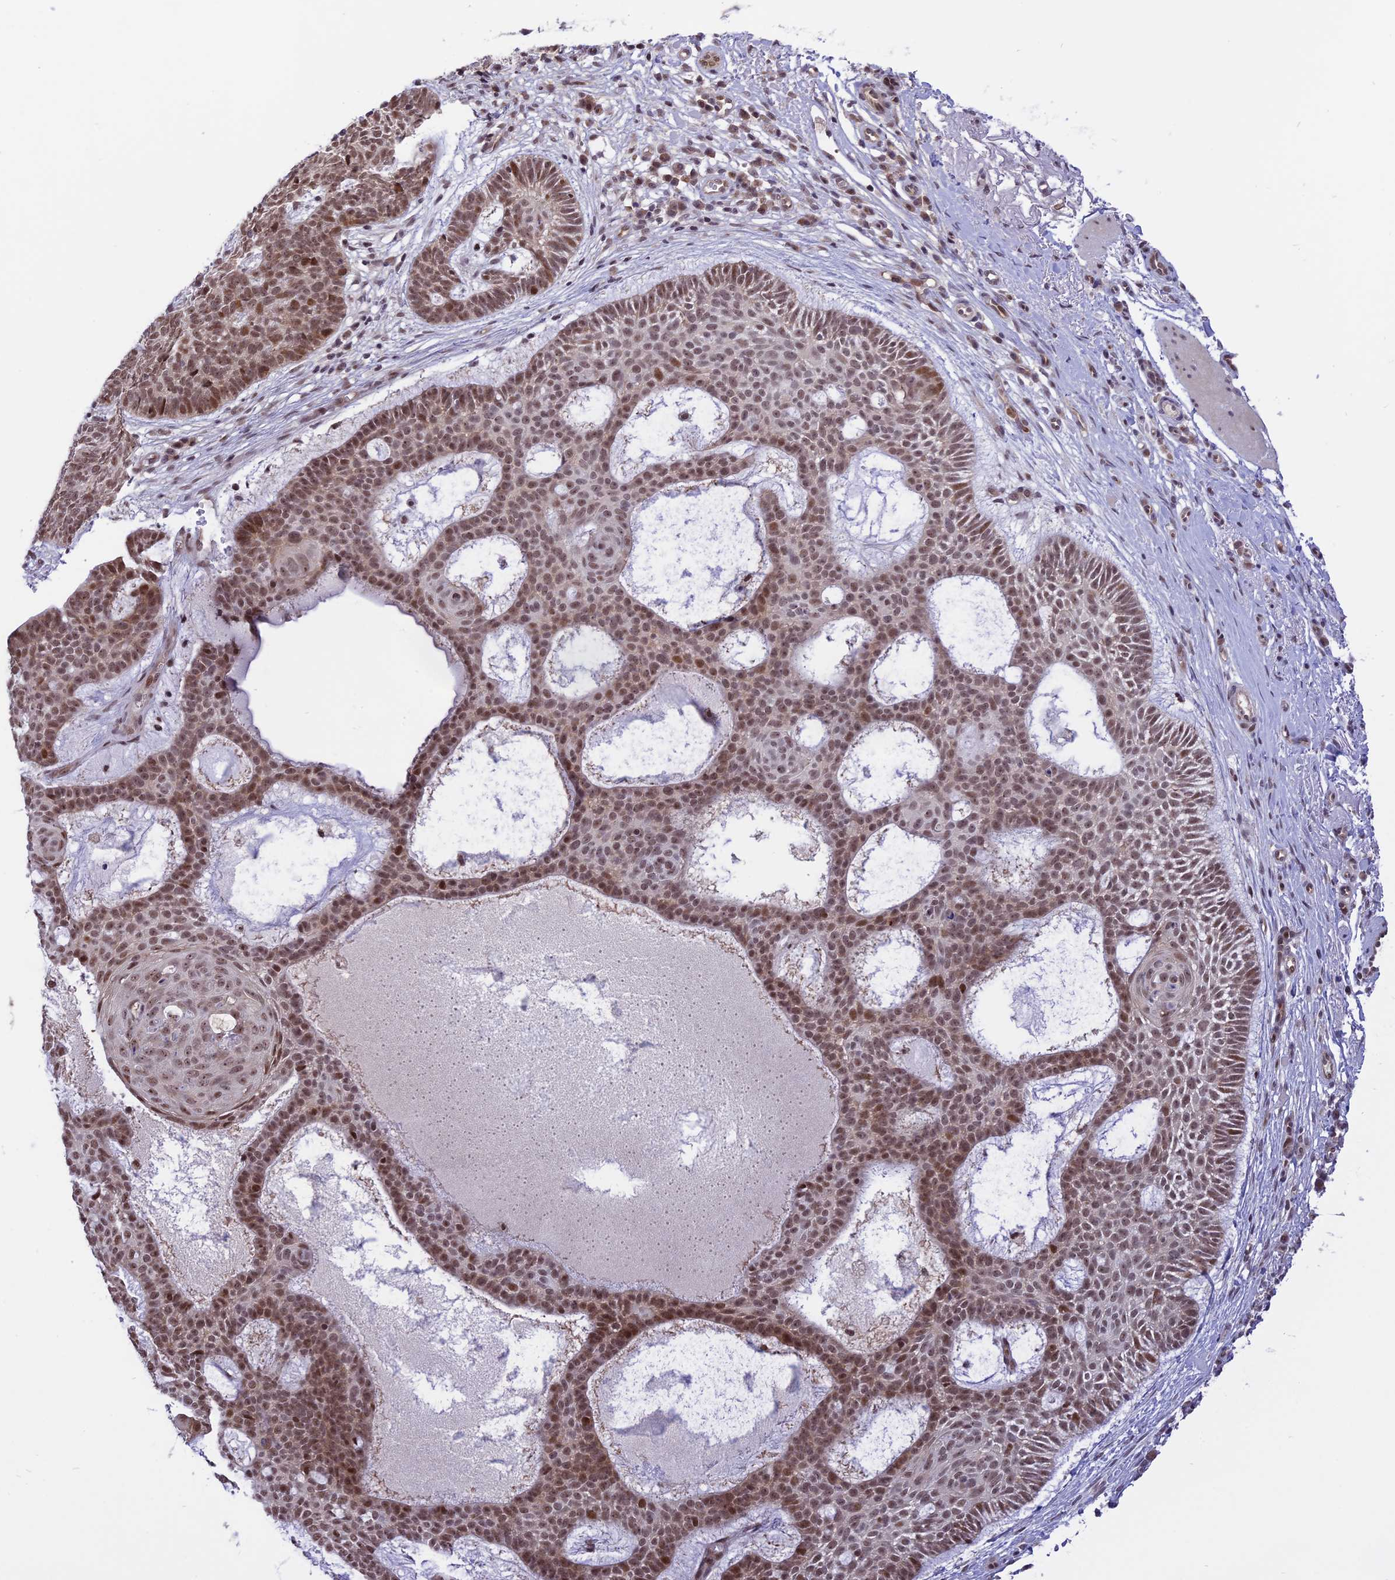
{"staining": {"intensity": "moderate", "quantity": ">75%", "location": "nuclear"}, "tissue": "skin cancer", "cell_type": "Tumor cells", "image_type": "cancer", "snomed": [{"axis": "morphology", "description": "Basal cell carcinoma"}, {"axis": "topography", "description": "Skin"}], "caption": "This histopathology image displays immunohistochemistry (IHC) staining of skin basal cell carcinoma, with medium moderate nuclear positivity in about >75% of tumor cells.", "gene": "ZNF837", "patient": {"sex": "male", "age": 85}}